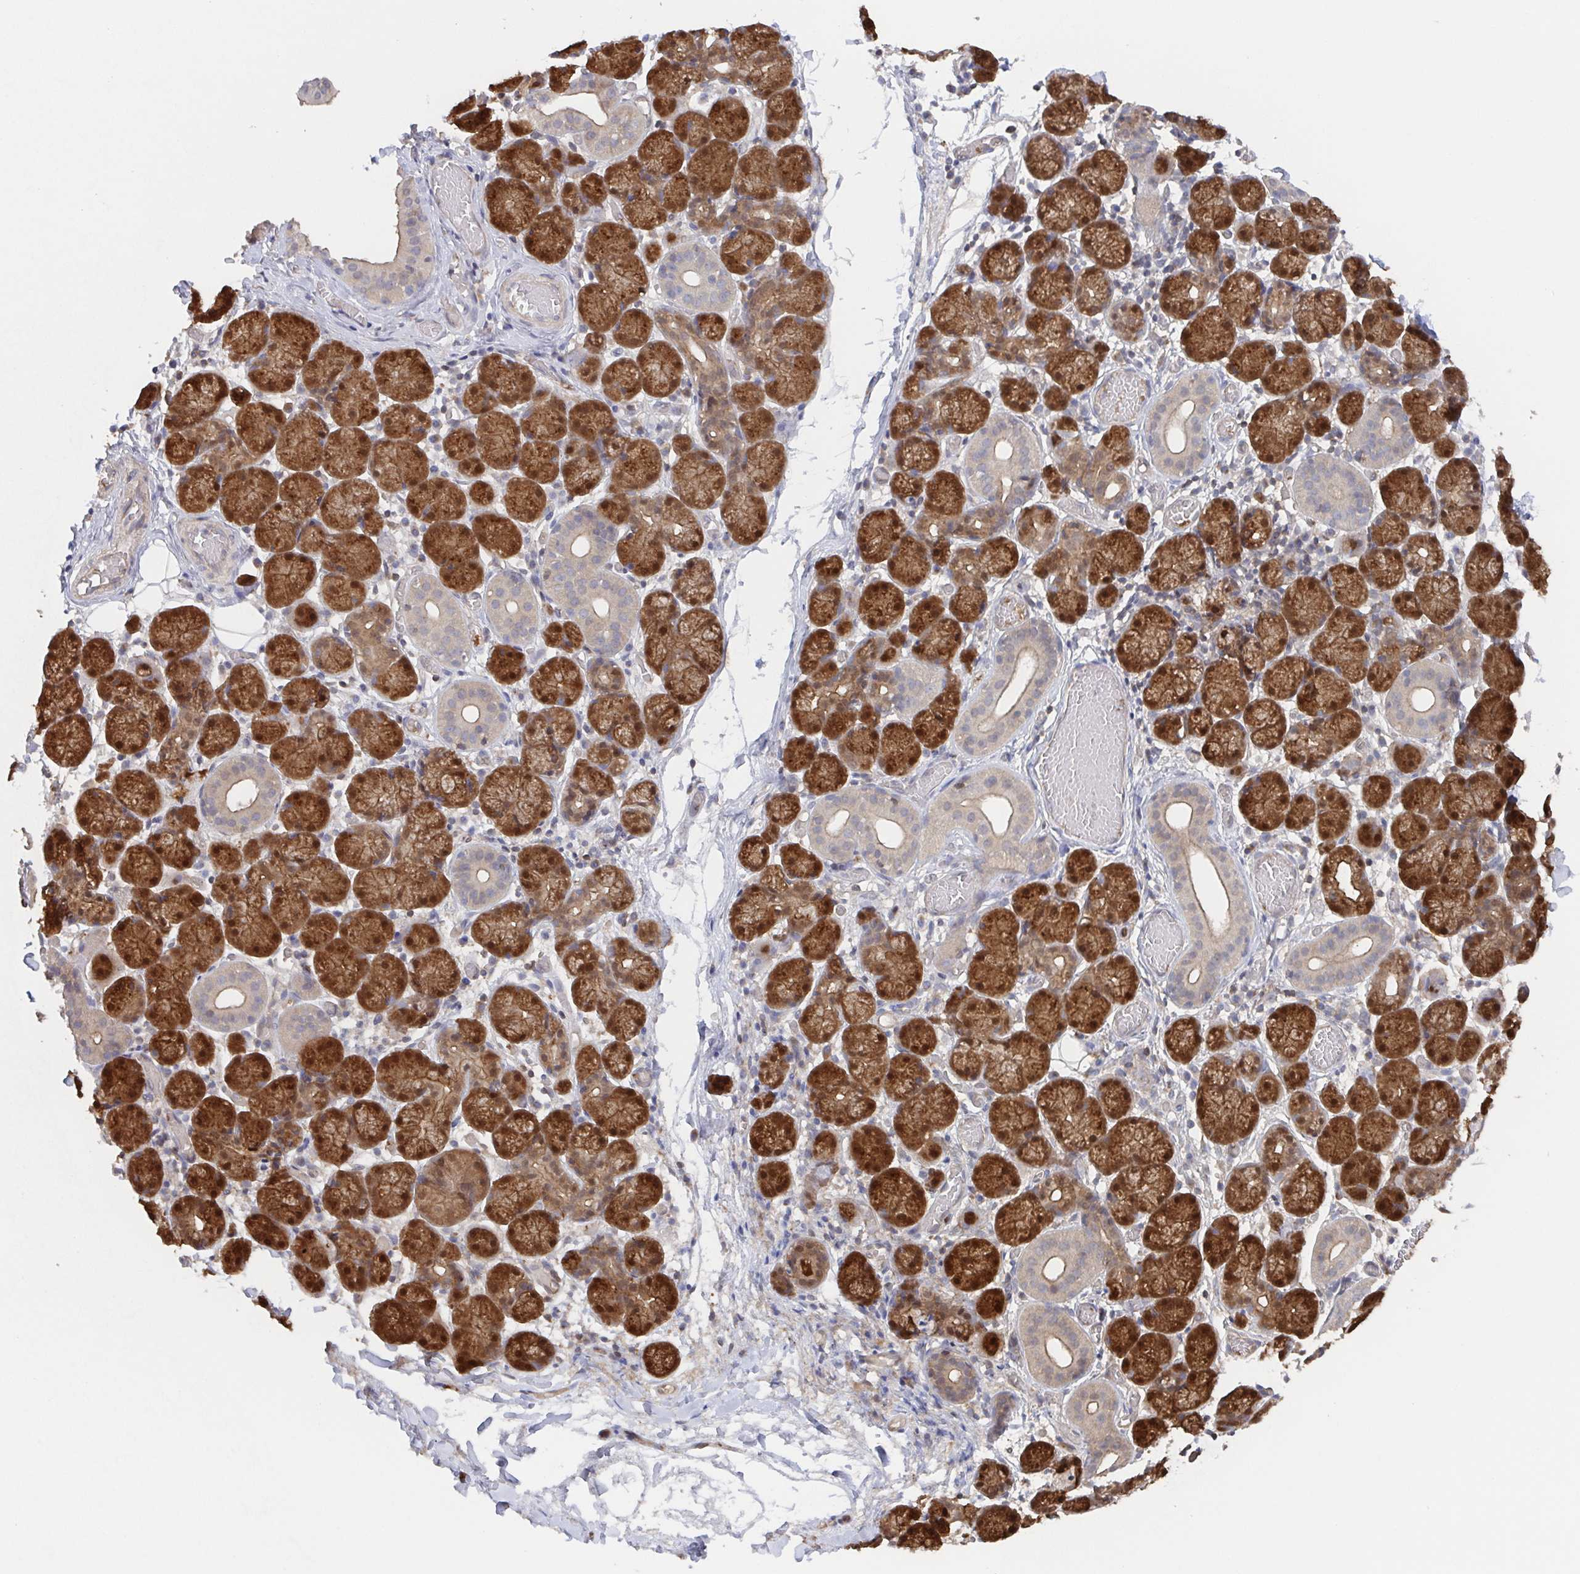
{"staining": {"intensity": "strong", "quantity": "25%-75%", "location": "cytoplasmic/membranous,nuclear"}, "tissue": "salivary gland", "cell_type": "Glandular cells", "image_type": "normal", "snomed": [{"axis": "morphology", "description": "Normal tissue, NOS"}, {"axis": "topography", "description": "Salivary gland"}], "caption": "Immunohistochemistry image of unremarkable salivary gland stained for a protein (brown), which displays high levels of strong cytoplasmic/membranous,nuclear expression in approximately 25%-75% of glandular cells.", "gene": "AGFG2", "patient": {"sex": "female", "age": 24}}